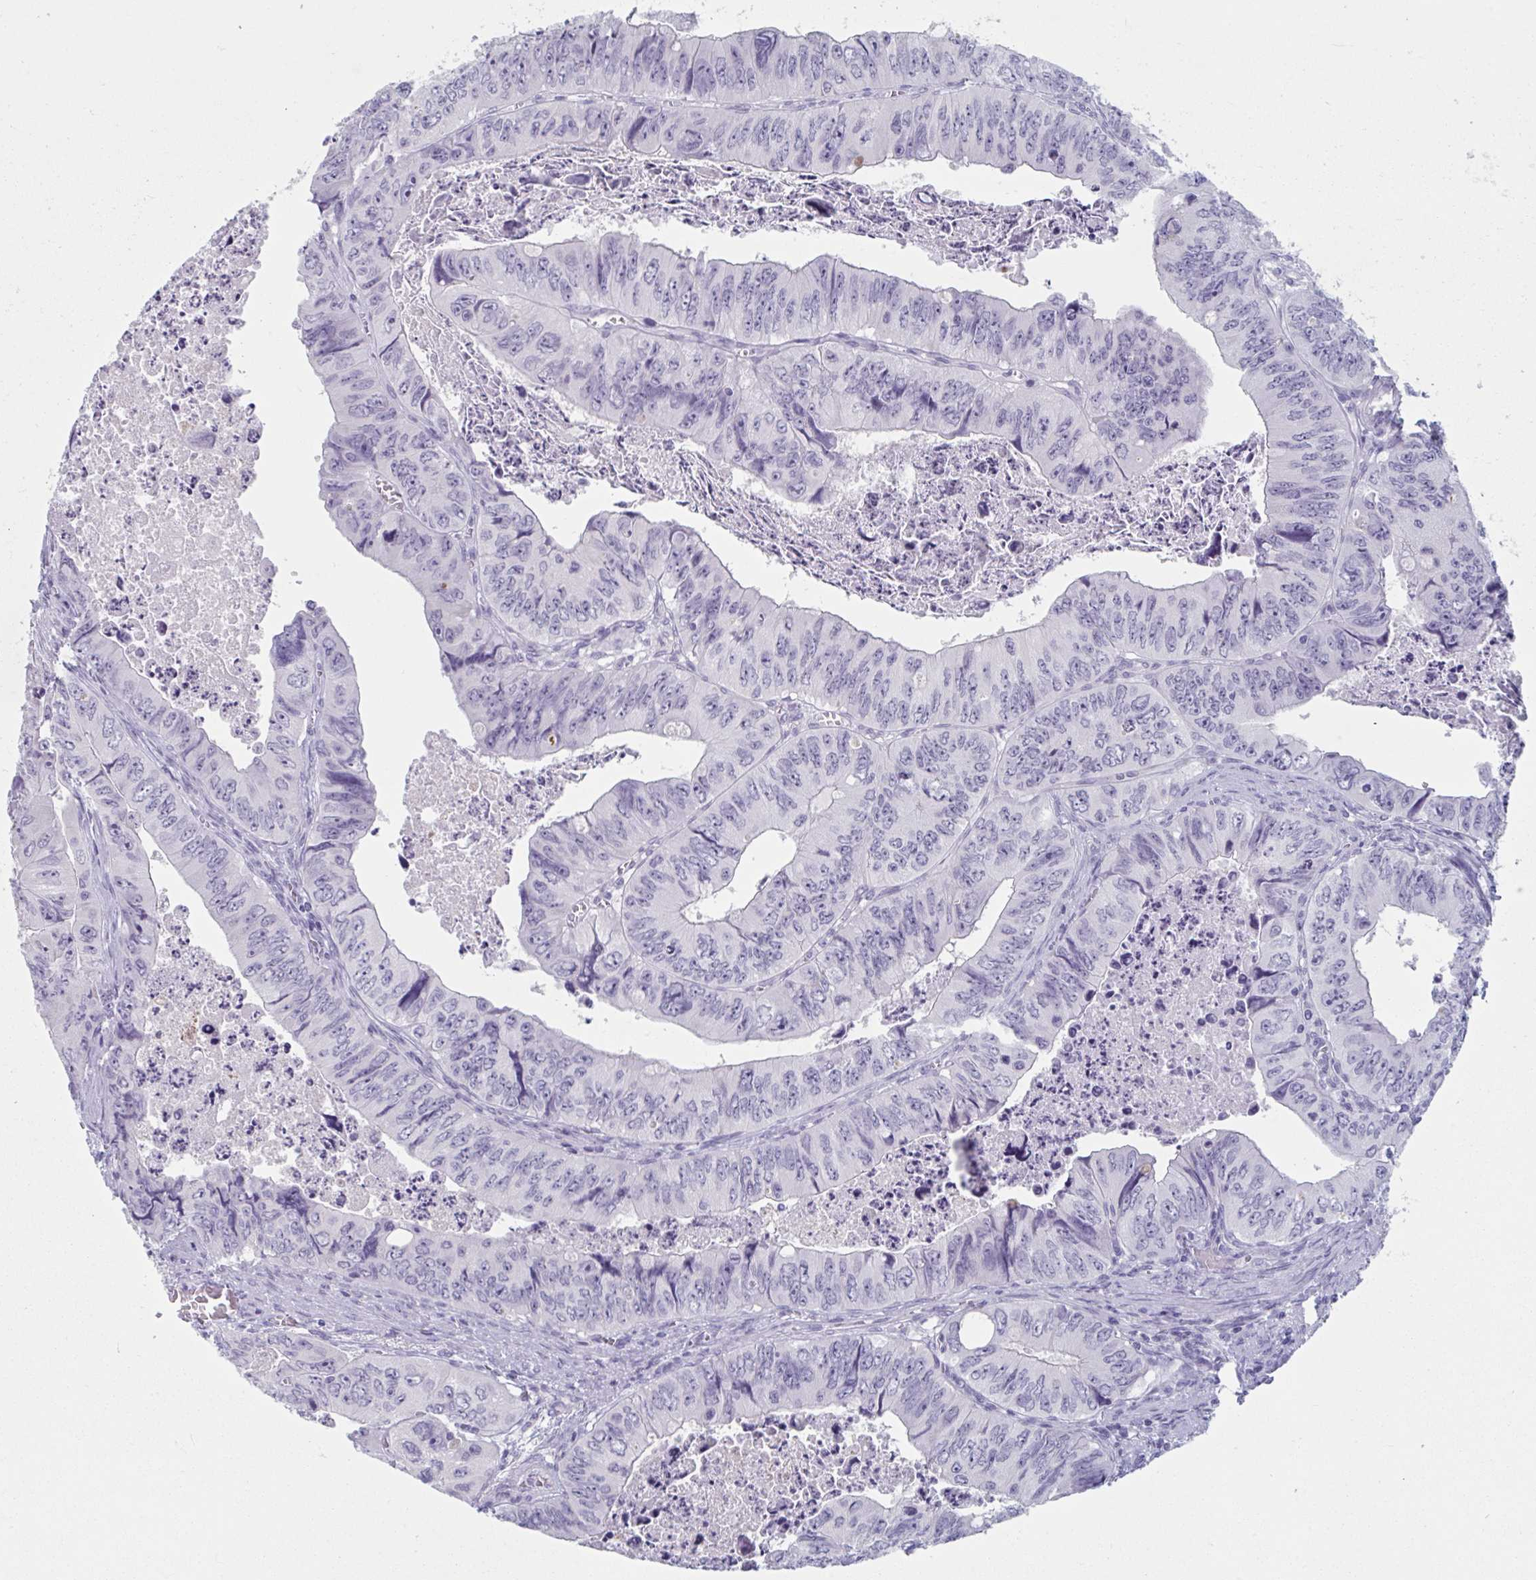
{"staining": {"intensity": "negative", "quantity": "none", "location": "none"}, "tissue": "colorectal cancer", "cell_type": "Tumor cells", "image_type": "cancer", "snomed": [{"axis": "morphology", "description": "Adenocarcinoma, NOS"}, {"axis": "topography", "description": "Colon"}], "caption": "A high-resolution histopathology image shows immunohistochemistry staining of colorectal cancer (adenocarcinoma), which shows no significant expression in tumor cells.", "gene": "NDUFC2", "patient": {"sex": "female", "age": 84}}